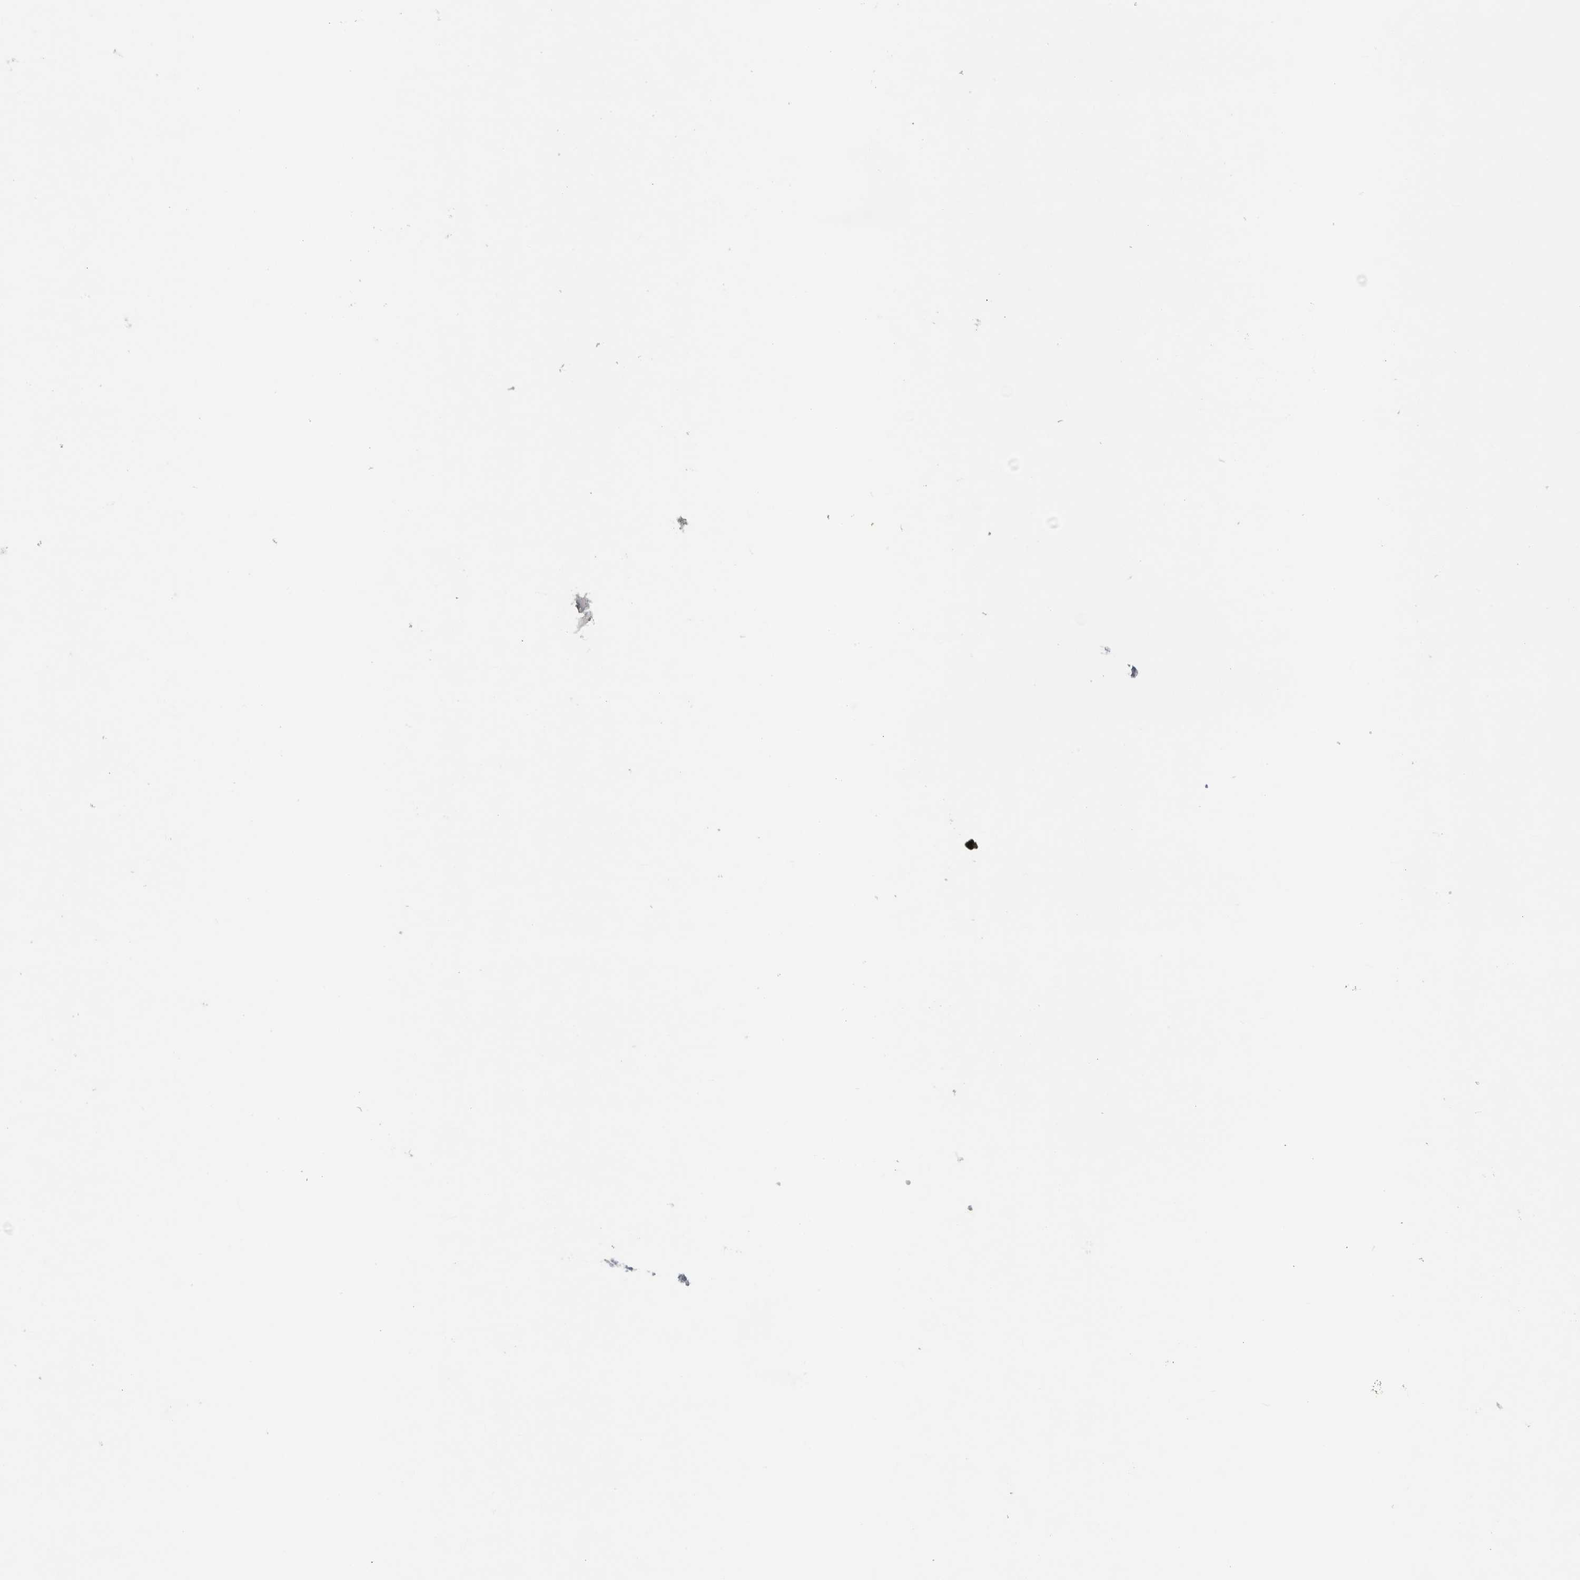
{"staining": {"intensity": "weak", "quantity": ">75%", "location": "cytoplasmic/membranous"}, "tissue": "nasopharynx", "cell_type": "Respiratory epithelial cells", "image_type": "normal", "snomed": [{"axis": "morphology", "description": "Normal tissue, NOS"}, {"axis": "morphology", "description": "Inflammation, NOS"}, {"axis": "topography", "description": "Nasopharynx"}], "caption": "Protein staining of normal nasopharynx displays weak cytoplasmic/membranous staining in approximately >75% of respiratory epithelial cells.", "gene": "PEX6", "patient": {"sex": "male", "age": 48}}